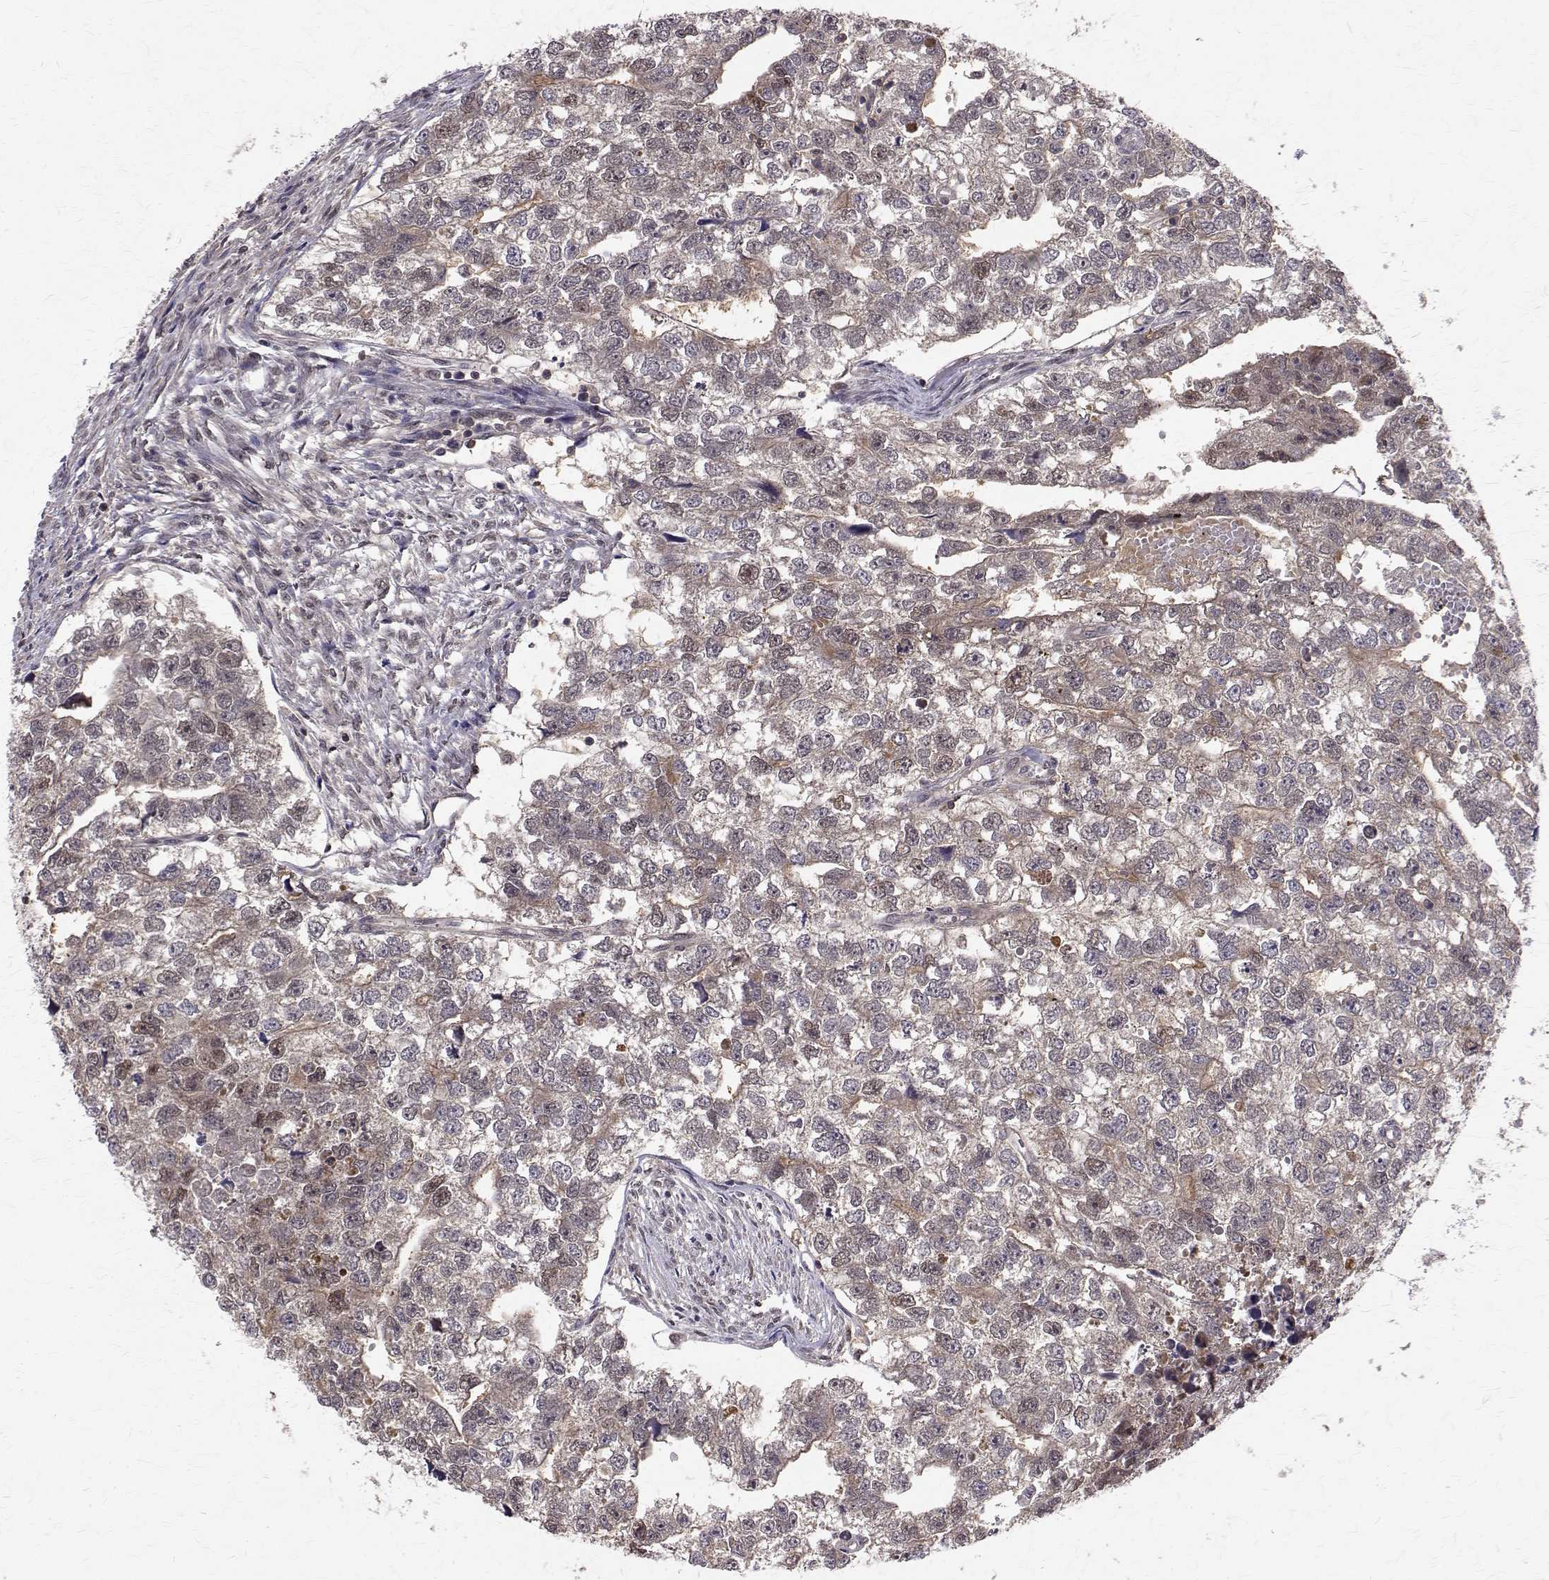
{"staining": {"intensity": "weak", "quantity": "<25%", "location": "cytoplasmic/membranous,nuclear"}, "tissue": "testis cancer", "cell_type": "Tumor cells", "image_type": "cancer", "snomed": [{"axis": "morphology", "description": "Carcinoma, Embryonal, NOS"}, {"axis": "morphology", "description": "Teratoma, malignant, NOS"}, {"axis": "topography", "description": "Testis"}], "caption": "Immunohistochemical staining of testis embryonal carcinoma exhibits no significant staining in tumor cells.", "gene": "NIF3L1", "patient": {"sex": "male", "age": 44}}